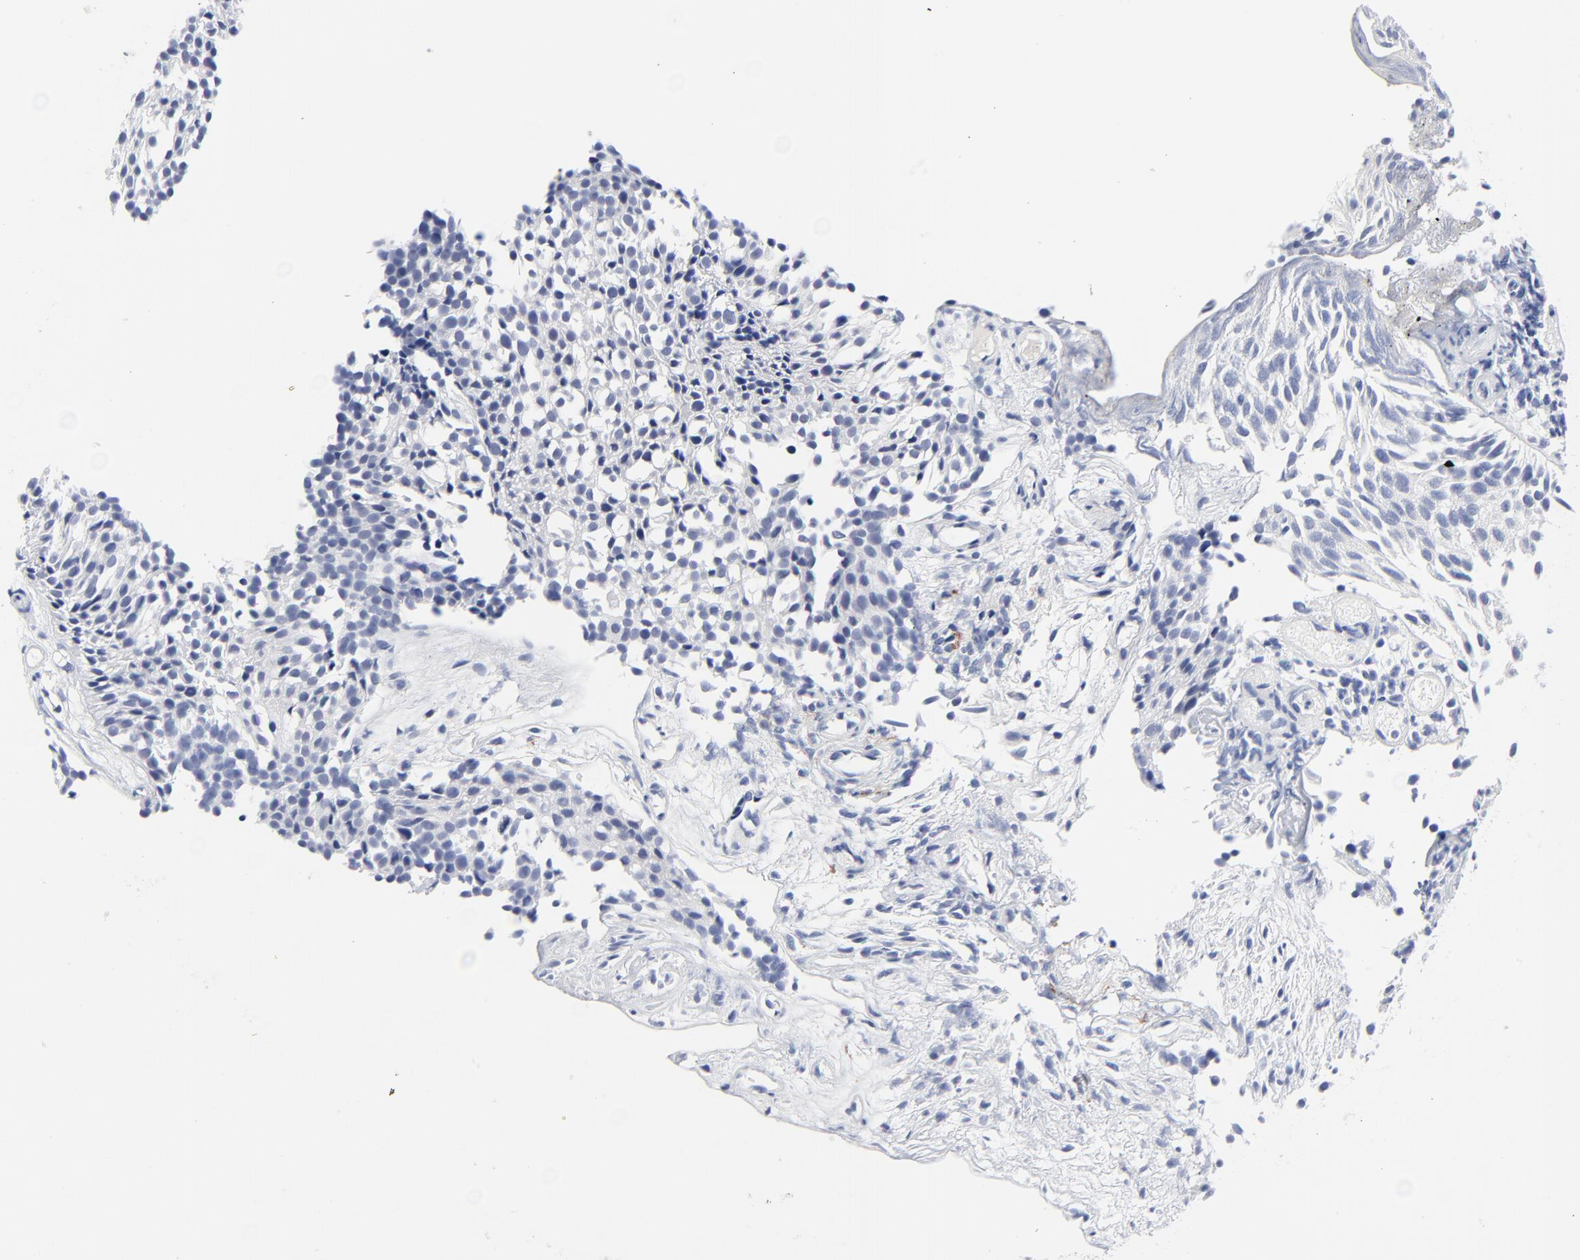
{"staining": {"intensity": "negative", "quantity": "none", "location": "none"}, "tissue": "urothelial cancer", "cell_type": "Tumor cells", "image_type": "cancer", "snomed": [{"axis": "morphology", "description": "Urothelial carcinoma, Low grade"}, {"axis": "topography", "description": "Urinary bladder"}], "caption": "Protein analysis of low-grade urothelial carcinoma shows no significant expression in tumor cells. Nuclei are stained in blue.", "gene": "CLEC4G", "patient": {"sex": "male", "age": 85}}